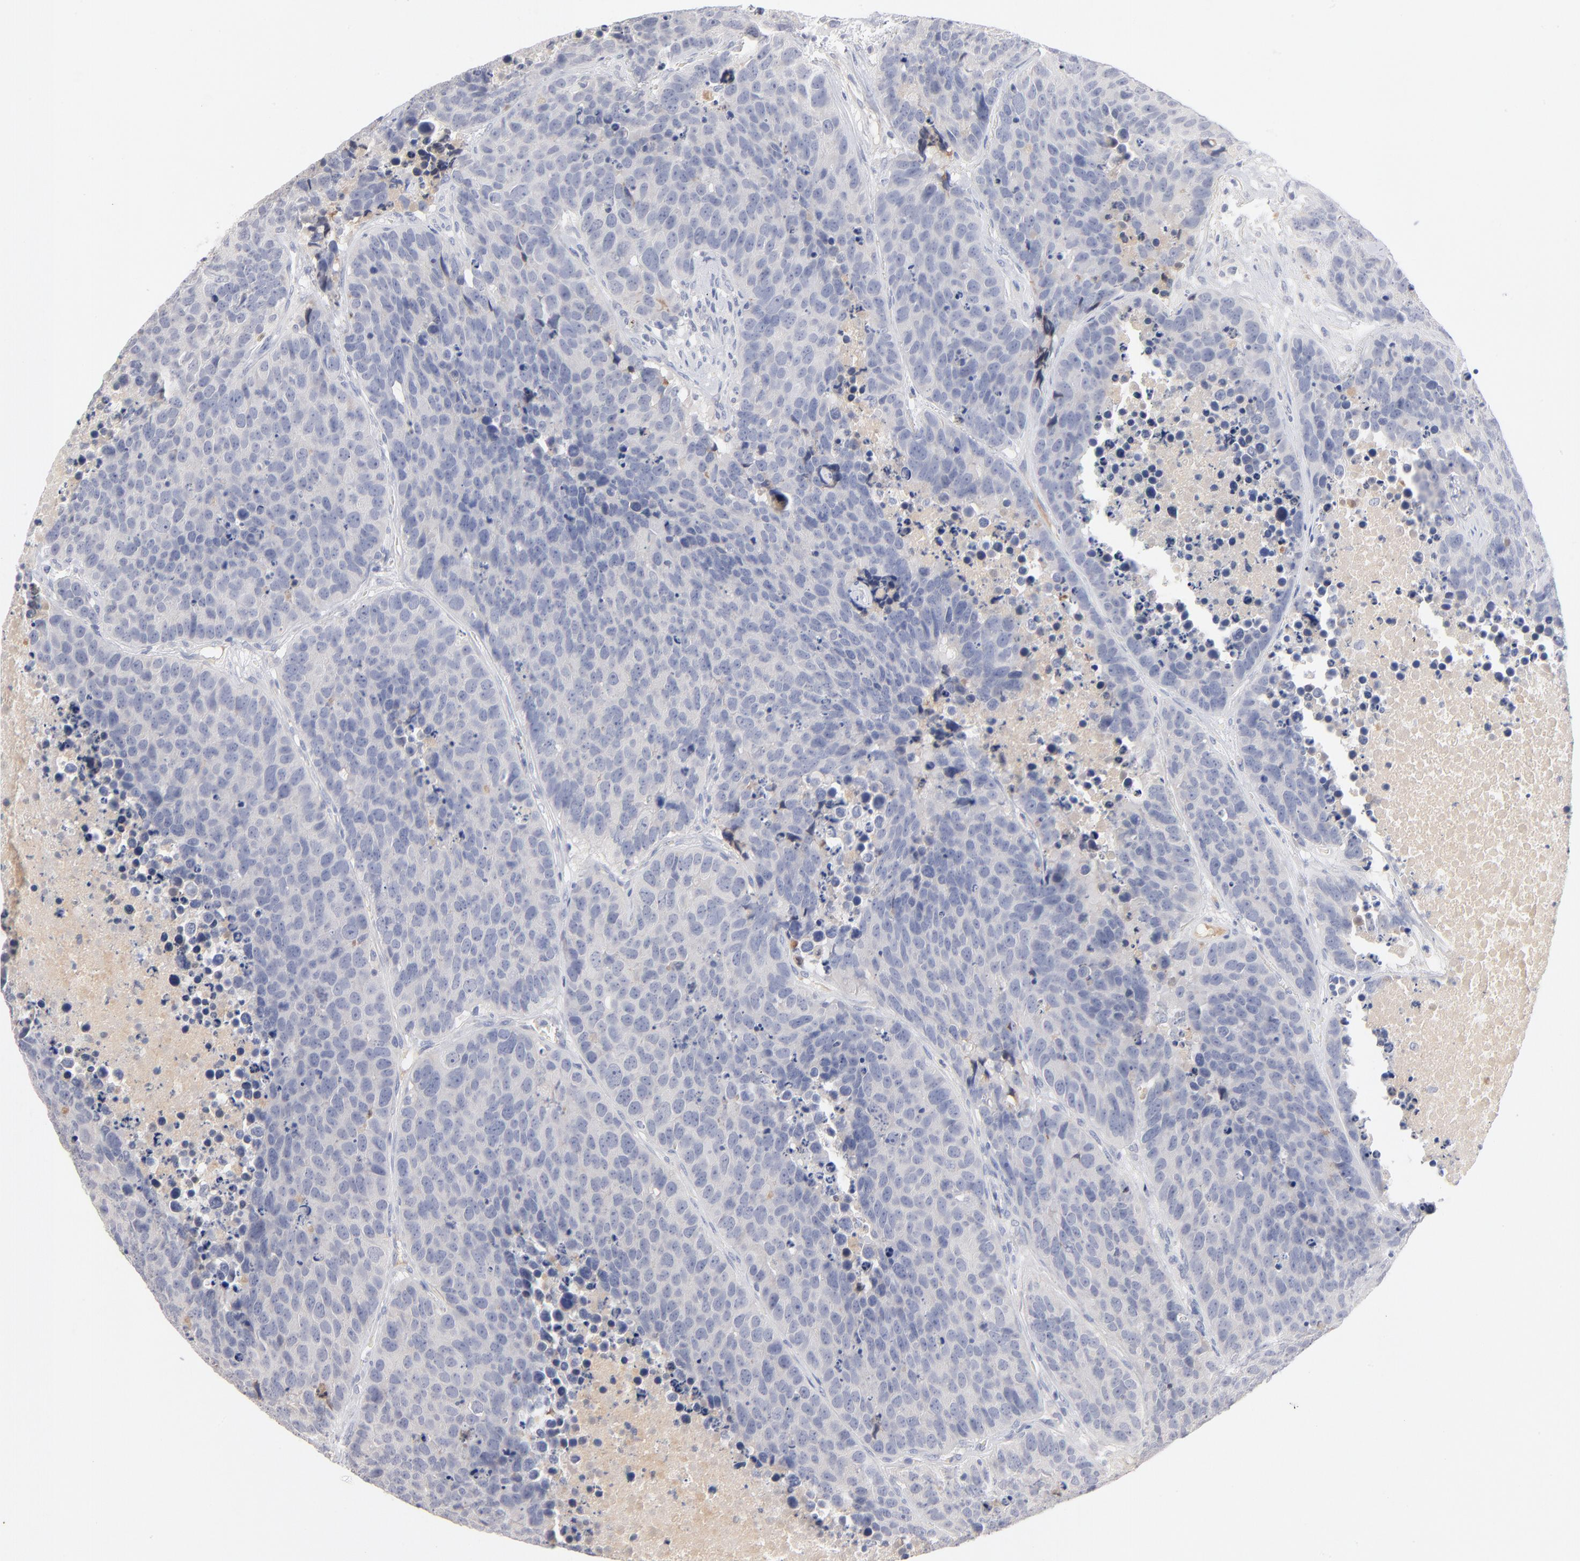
{"staining": {"intensity": "negative", "quantity": "none", "location": "none"}, "tissue": "carcinoid", "cell_type": "Tumor cells", "image_type": "cancer", "snomed": [{"axis": "morphology", "description": "Carcinoid, malignant, NOS"}, {"axis": "topography", "description": "Lung"}], "caption": "This photomicrograph is of carcinoid (malignant) stained with immunohistochemistry (IHC) to label a protein in brown with the nuclei are counter-stained blue. There is no positivity in tumor cells.", "gene": "F12", "patient": {"sex": "male", "age": 60}}